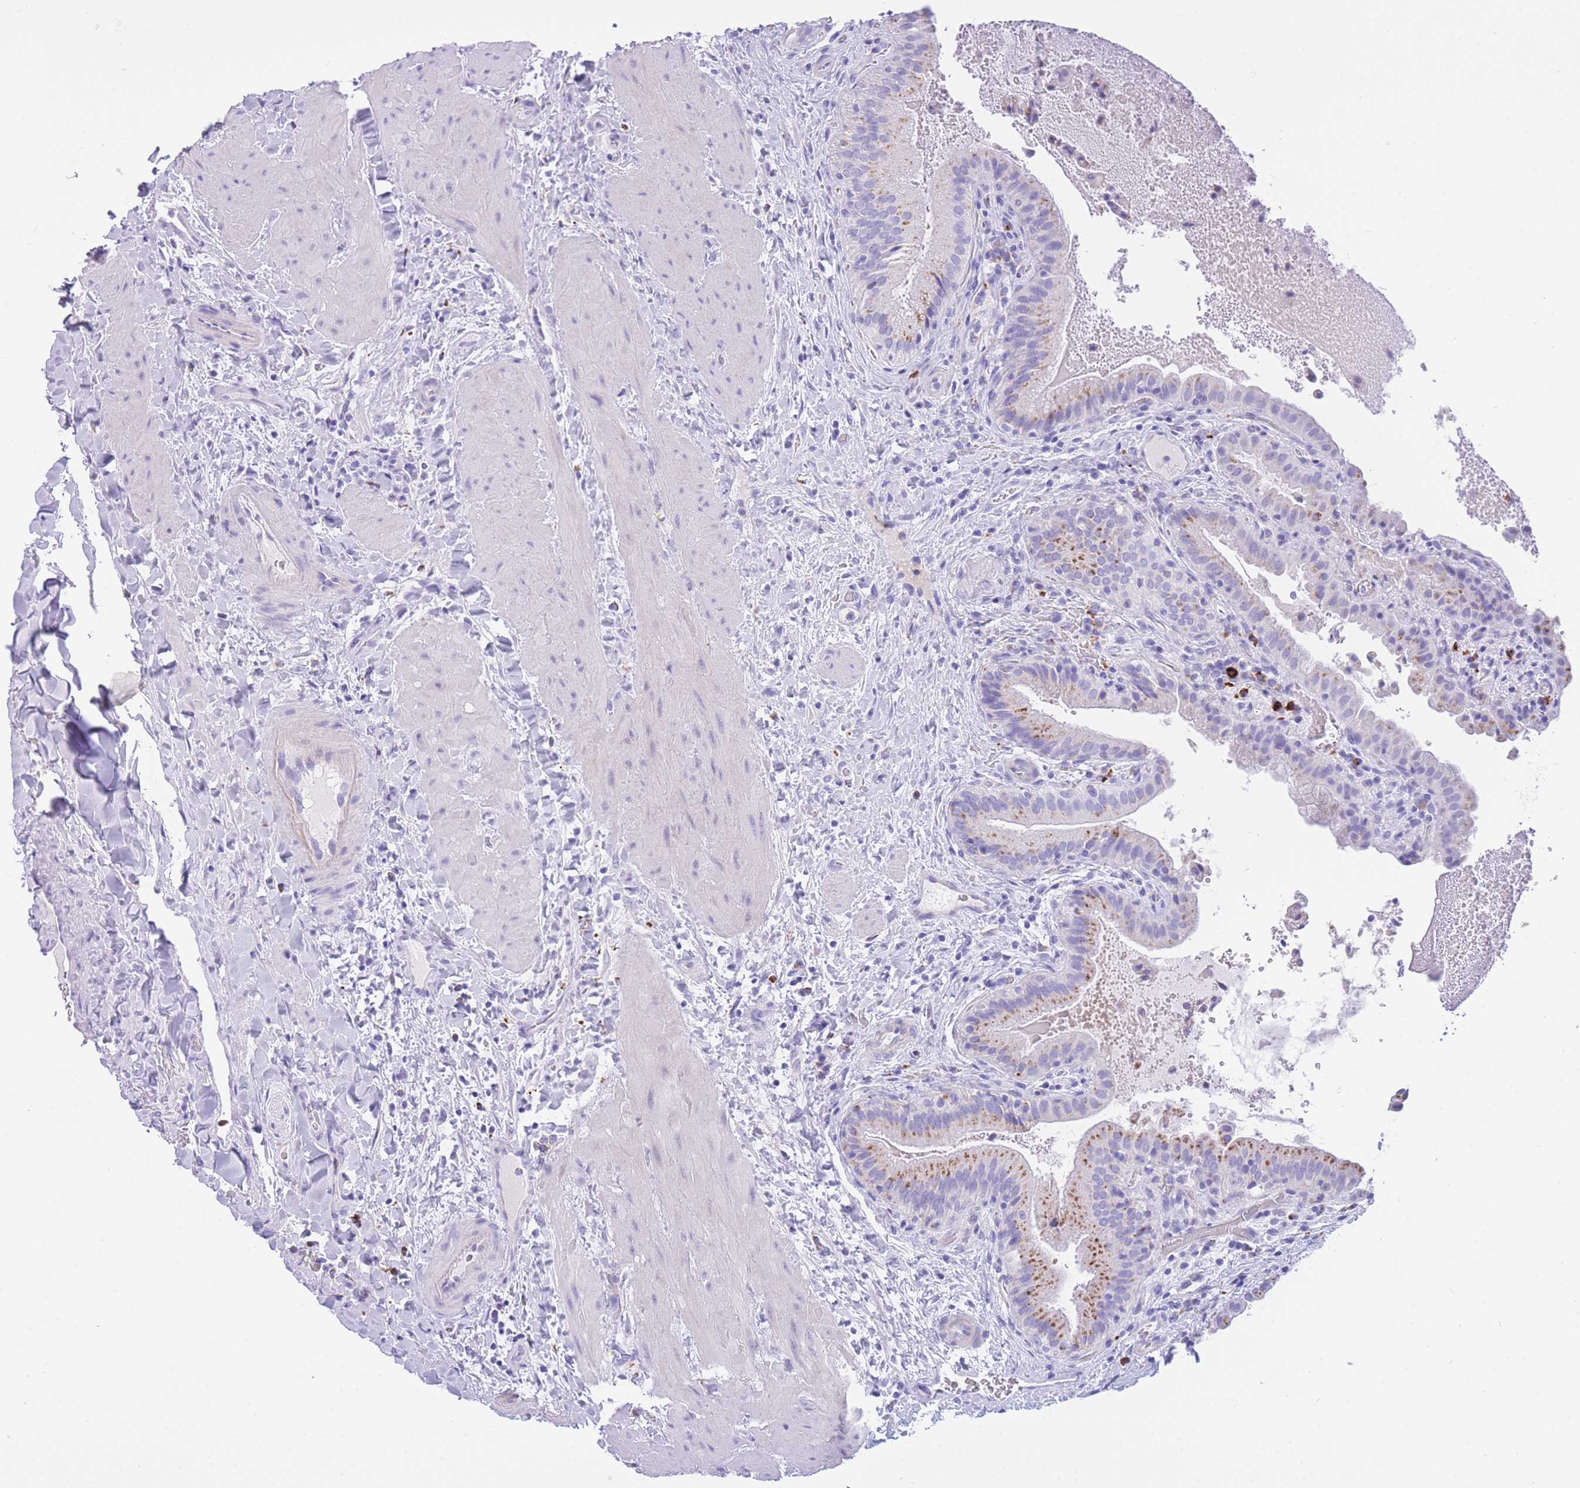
{"staining": {"intensity": "moderate", "quantity": "<25%", "location": "cytoplasmic/membranous"}, "tissue": "gallbladder", "cell_type": "Glandular cells", "image_type": "normal", "snomed": [{"axis": "morphology", "description": "Normal tissue, NOS"}, {"axis": "topography", "description": "Gallbladder"}], "caption": "Protein expression analysis of normal gallbladder shows moderate cytoplasmic/membranous expression in approximately <25% of glandular cells.", "gene": "PLBD1", "patient": {"sex": "male", "age": 24}}